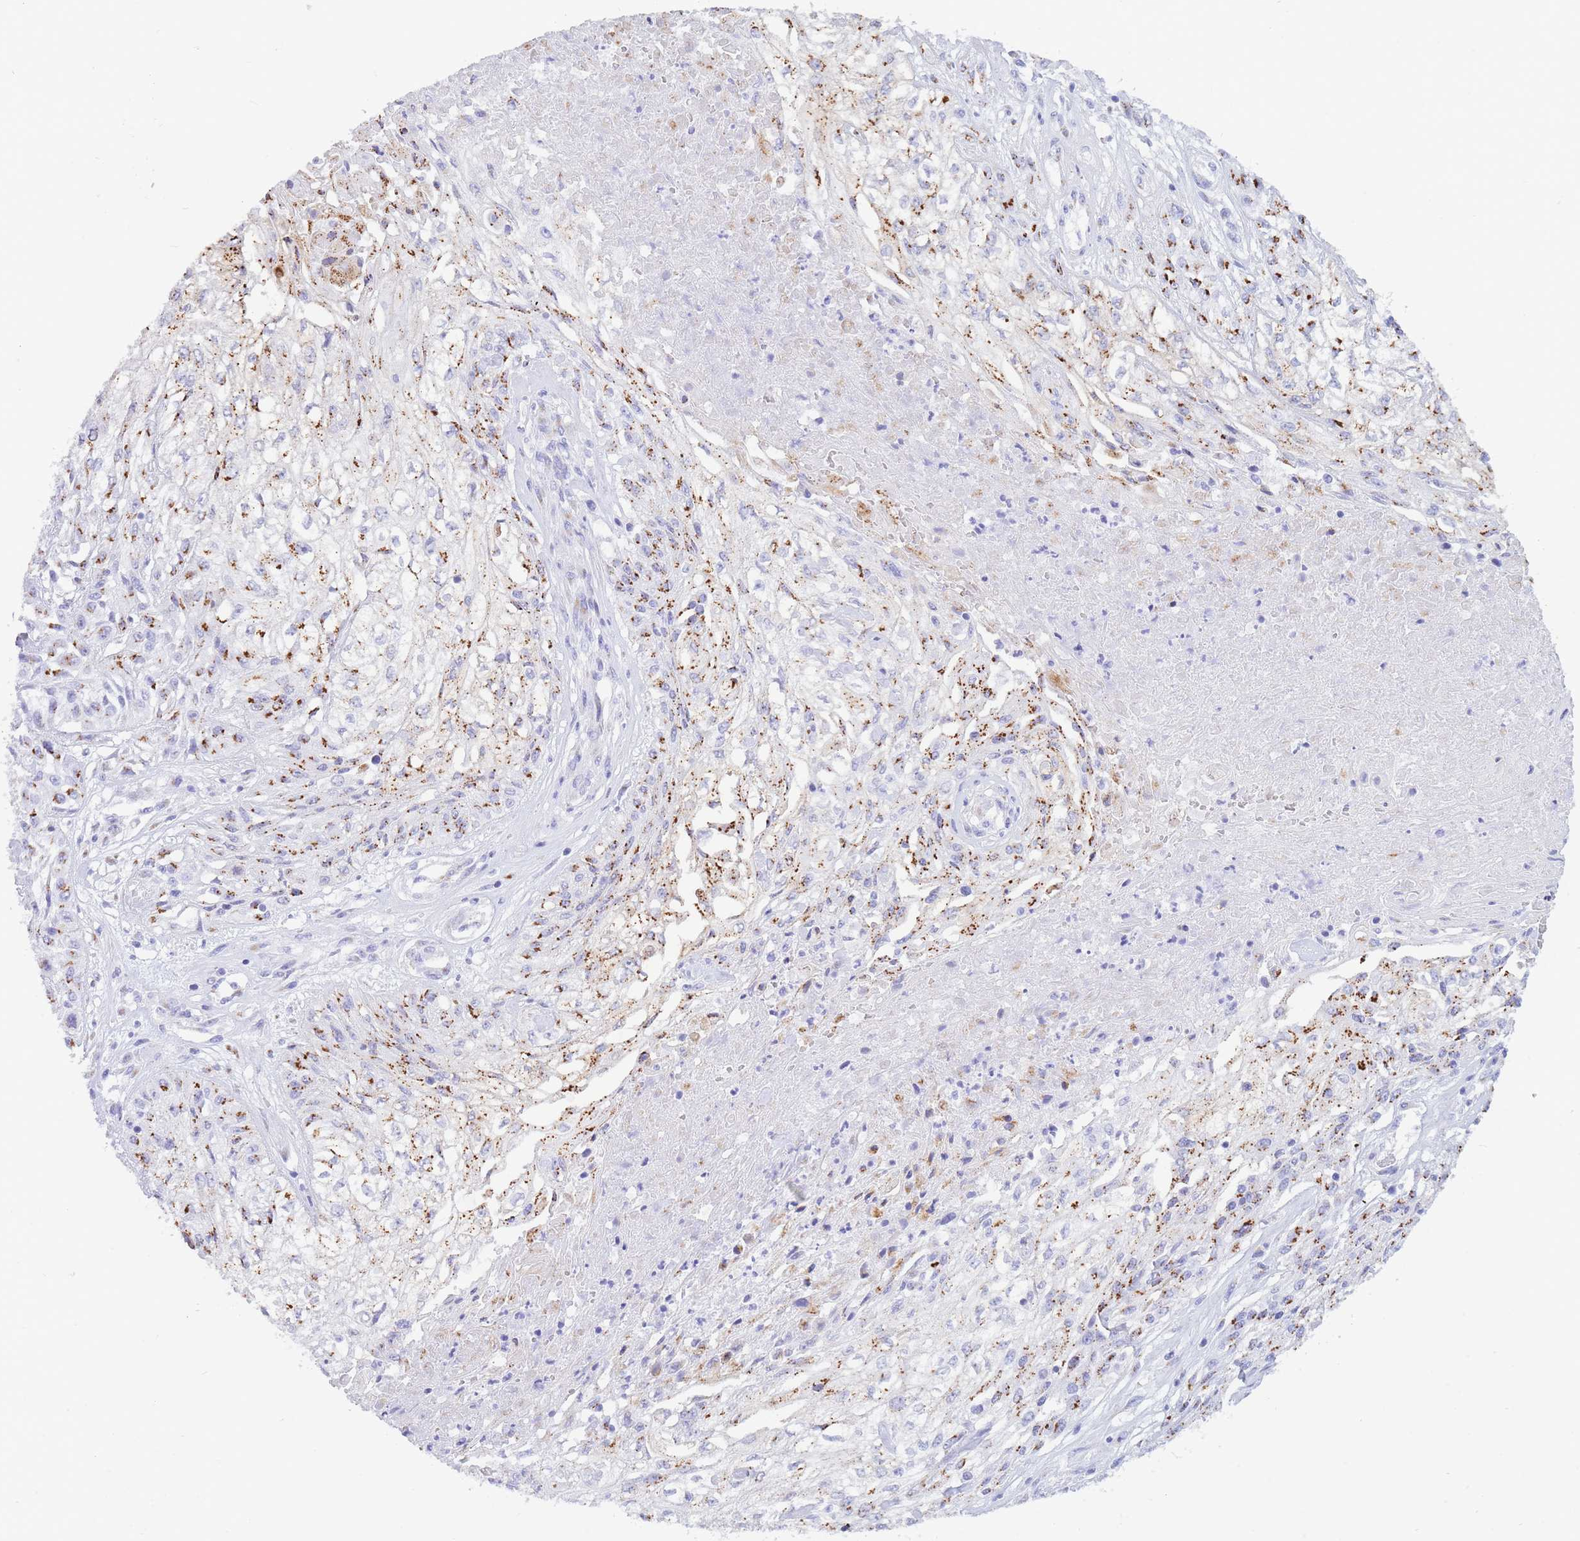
{"staining": {"intensity": "moderate", "quantity": "25%-75%", "location": "cytoplasmic/membranous"}, "tissue": "skin cancer", "cell_type": "Tumor cells", "image_type": "cancer", "snomed": [{"axis": "morphology", "description": "Squamous cell carcinoma, NOS"}, {"axis": "morphology", "description": "Squamous cell carcinoma, metastatic, NOS"}, {"axis": "topography", "description": "Skin"}, {"axis": "topography", "description": "Lymph node"}], "caption": "Skin metastatic squamous cell carcinoma was stained to show a protein in brown. There is medium levels of moderate cytoplasmic/membranous staining in about 25%-75% of tumor cells. Using DAB (3,3'-diaminobenzidine) (brown) and hematoxylin (blue) stains, captured at high magnification using brightfield microscopy.", "gene": "FAM3C", "patient": {"sex": "male", "age": 75}}